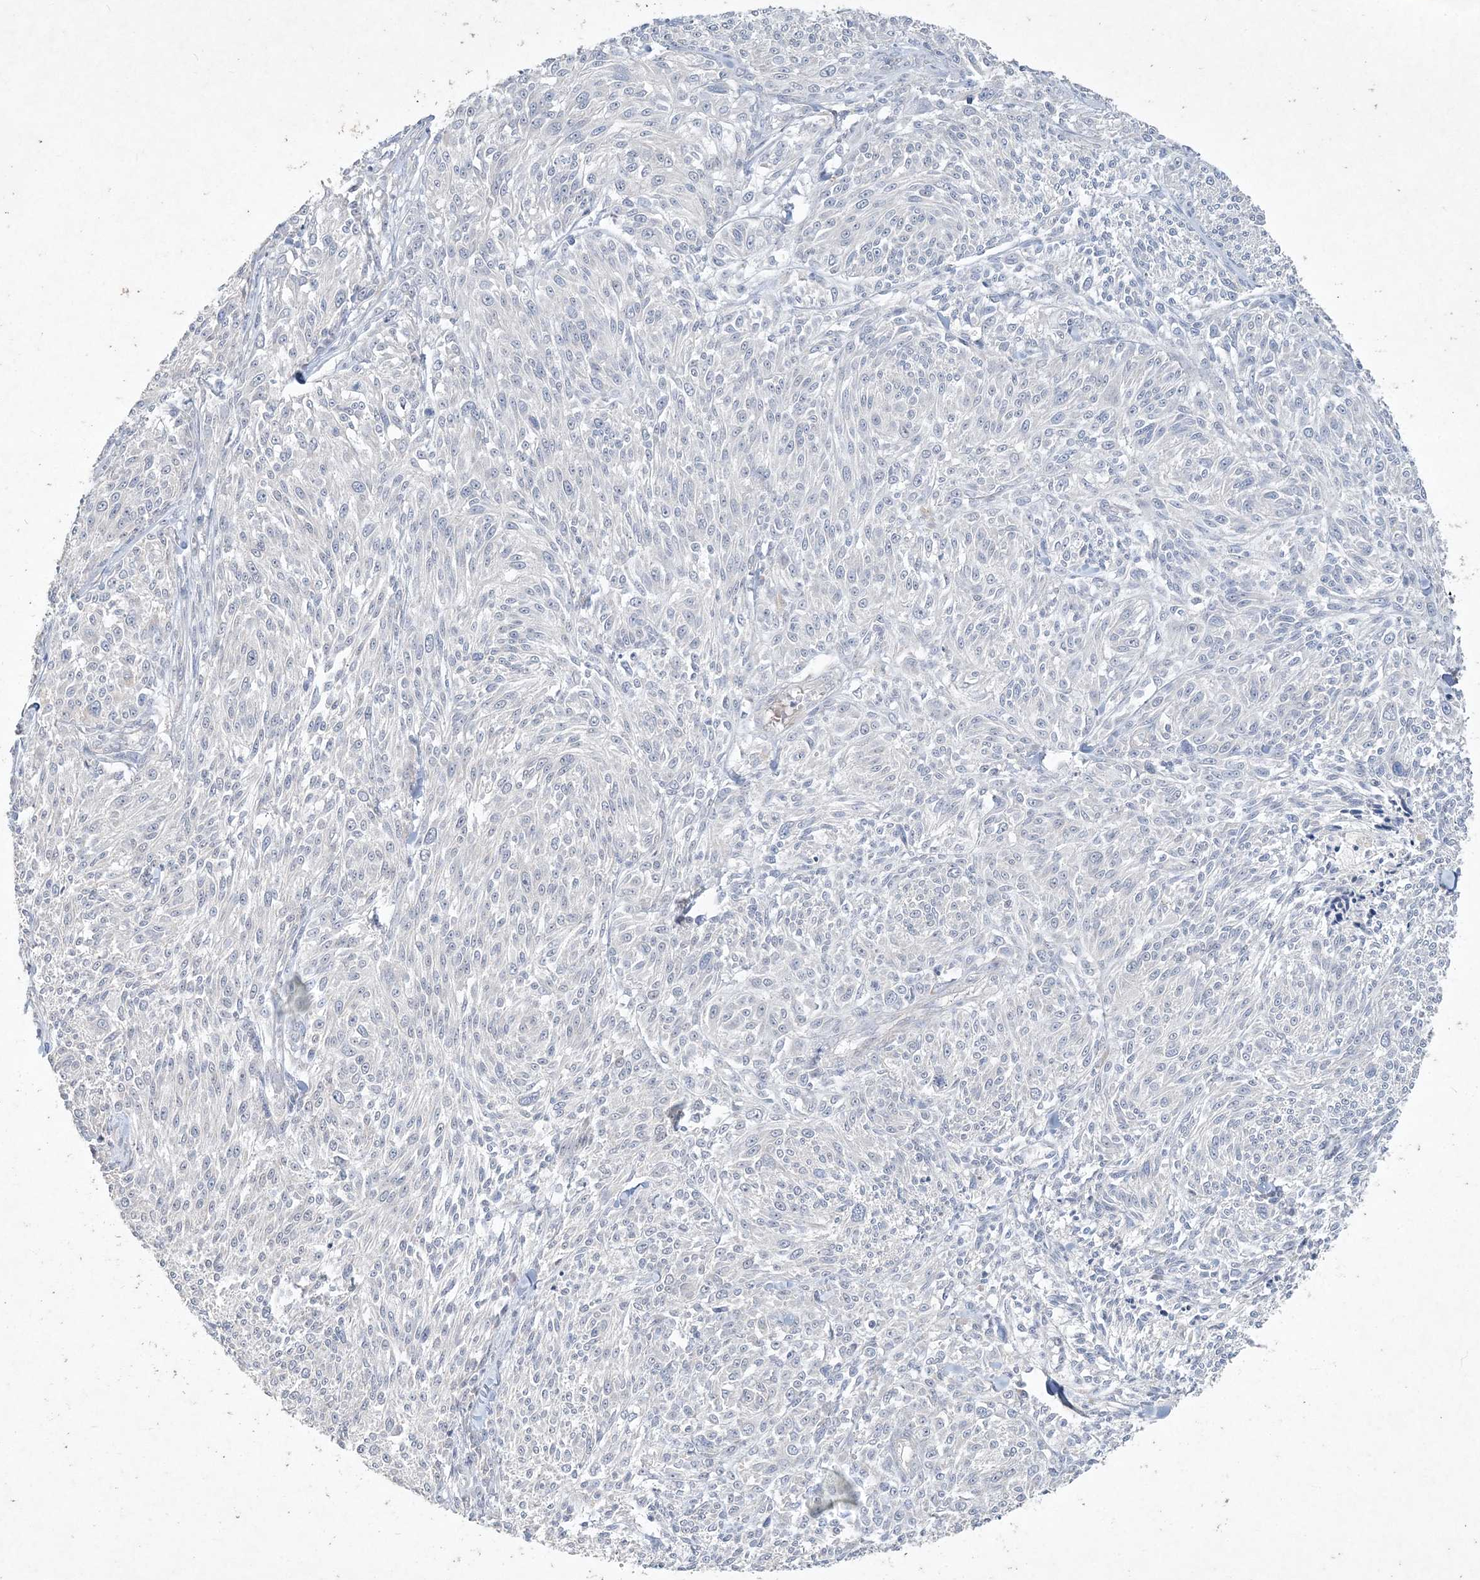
{"staining": {"intensity": "negative", "quantity": "none", "location": "none"}, "tissue": "melanoma", "cell_type": "Tumor cells", "image_type": "cancer", "snomed": [{"axis": "morphology", "description": "Malignant melanoma, NOS"}, {"axis": "topography", "description": "Skin of trunk"}], "caption": "This is a photomicrograph of immunohistochemistry staining of malignant melanoma, which shows no expression in tumor cells.", "gene": "DNAH5", "patient": {"sex": "male", "age": 71}}